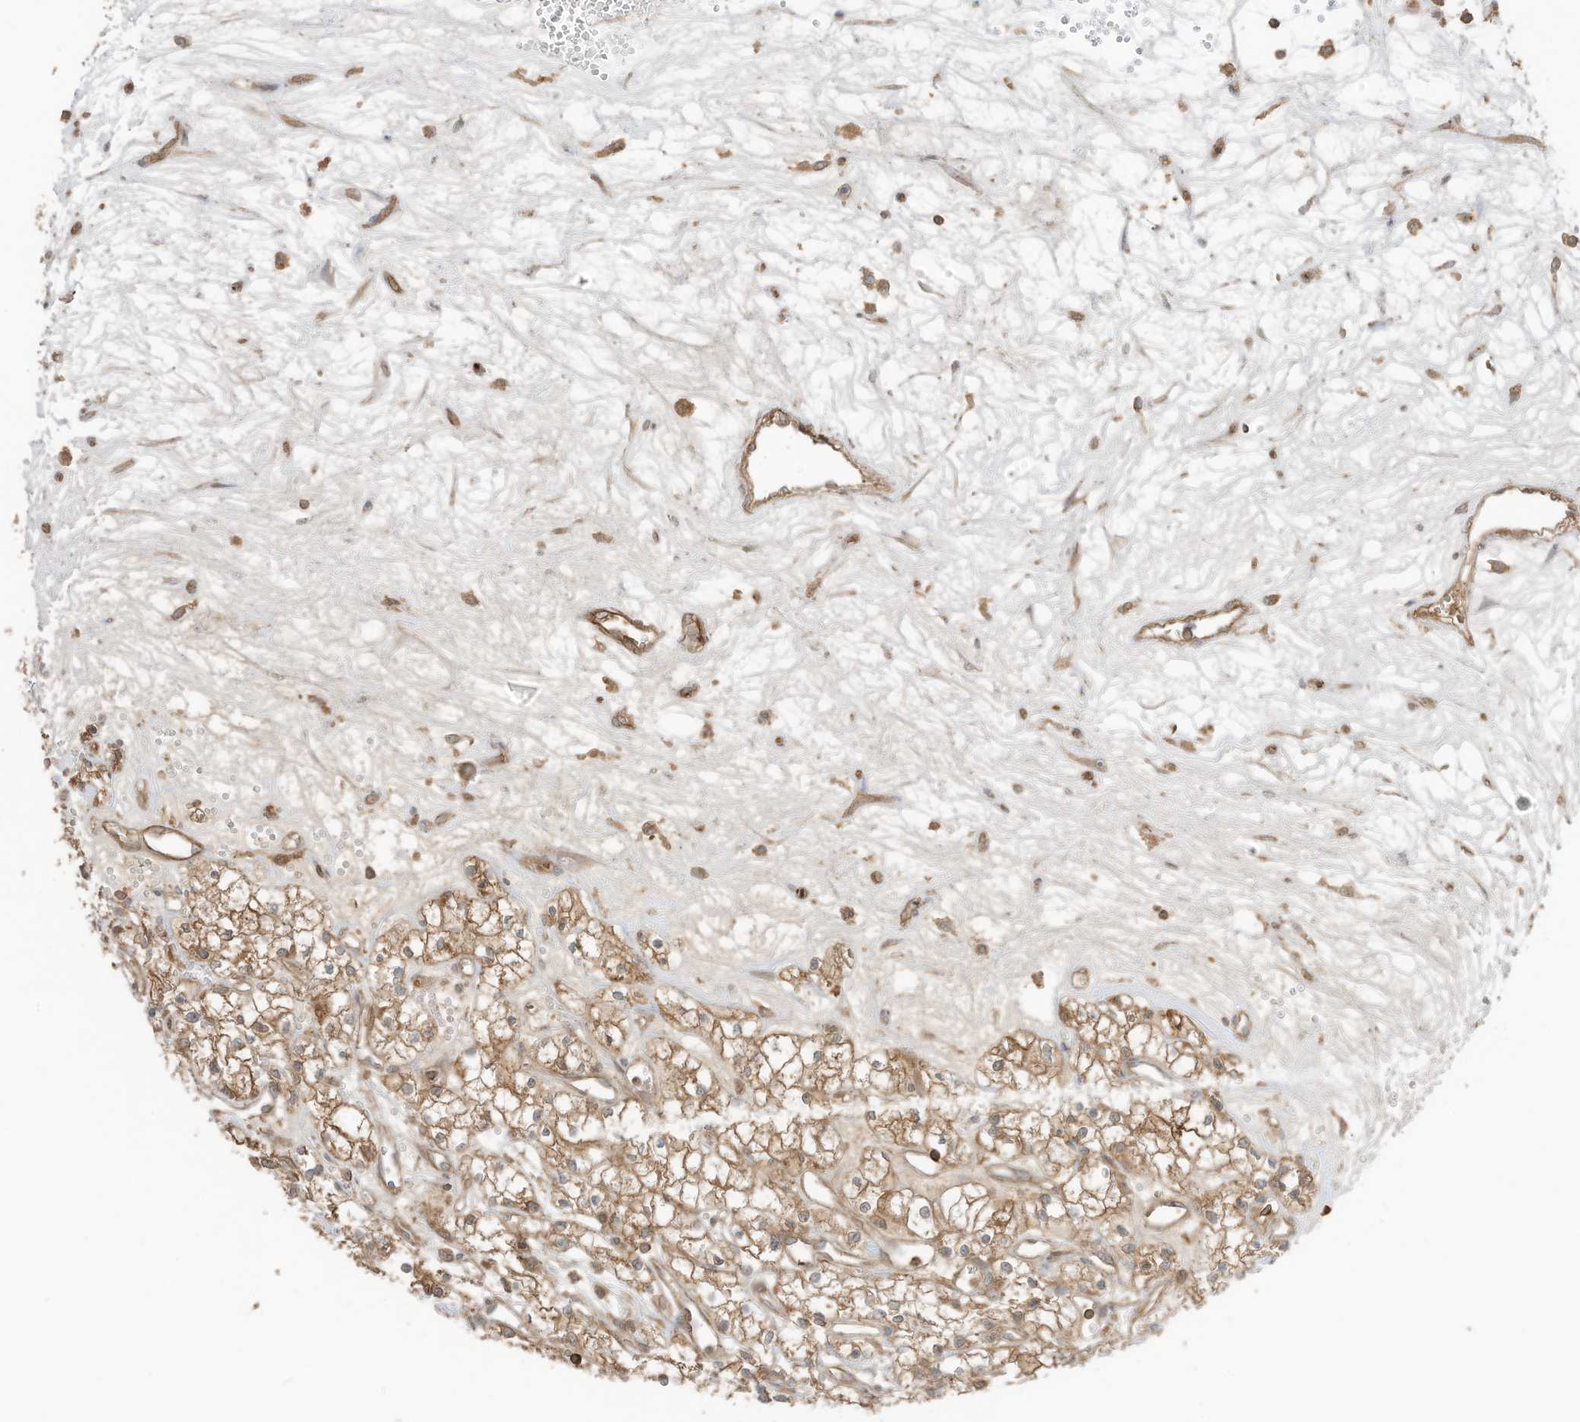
{"staining": {"intensity": "moderate", "quantity": ">75%", "location": "cytoplasmic/membranous"}, "tissue": "renal cancer", "cell_type": "Tumor cells", "image_type": "cancer", "snomed": [{"axis": "morphology", "description": "Adenocarcinoma, NOS"}, {"axis": "topography", "description": "Kidney"}], "caption": "Immunohistochemical staining of human renal cancer exhibits medium levels of moderate cytoplasmic/membranous protein expression in approximately >75% of tumor cells.", "gene": "SLC25A12", "patient": {"sex": "male", "age": 59}}